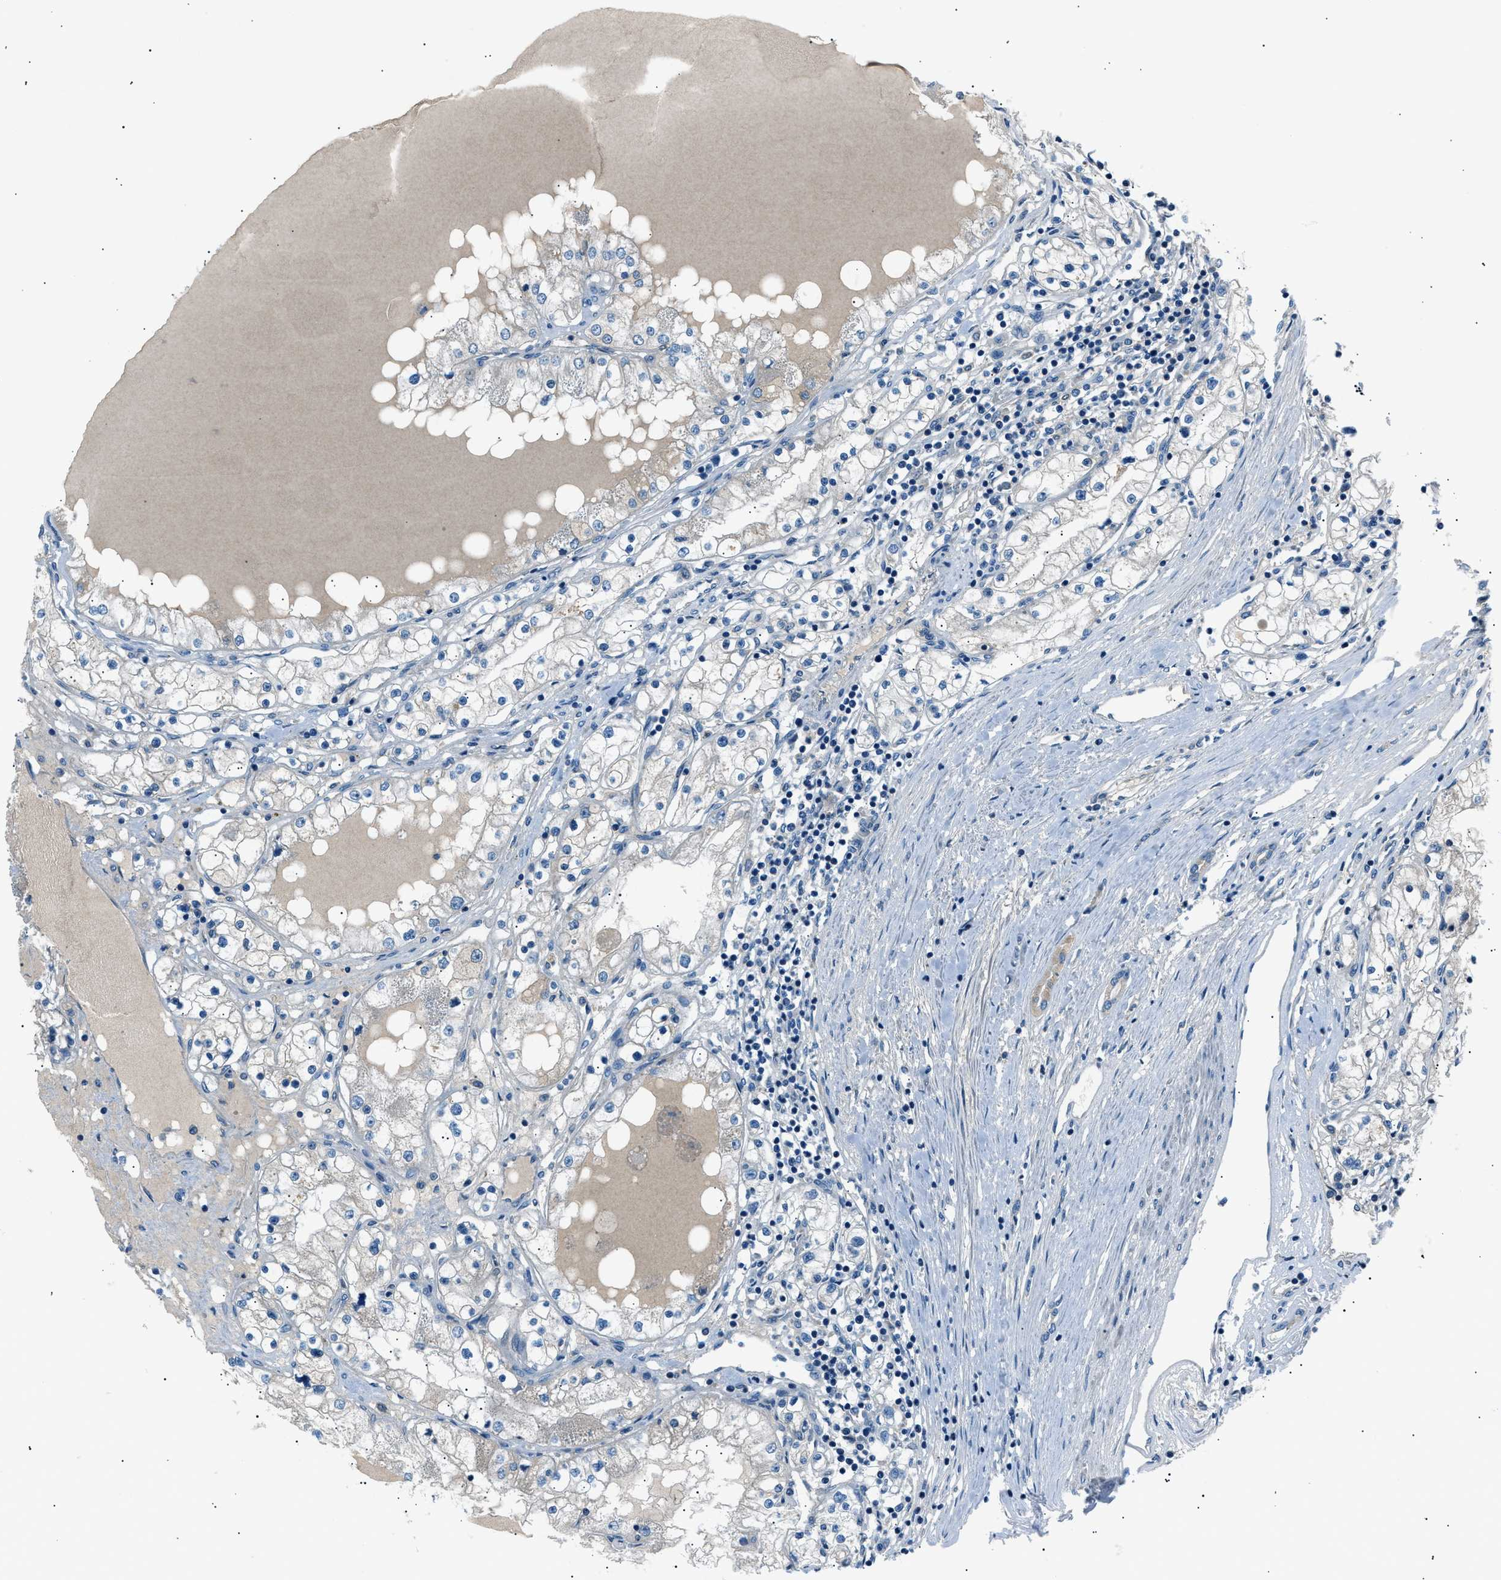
{"staining": {"intensity": "negative", "quantity": "none", "location": "none"}, "tissue": "renal cancer", "cell_type": "Tumor cells", "image_type": "cancer", "snomed": [{"axis": "morphology", "description": "Adenocarcinoma, NOS"}, {"axis": "topography", "description": "Kidney"}], "caption": "The immunohistochemistry (IHC) micrograph has no significant positivity in tumor cells of renal cancer tissue.", "gene": "LRRC37B", "patient": {"sex": "male", "age": 68}}